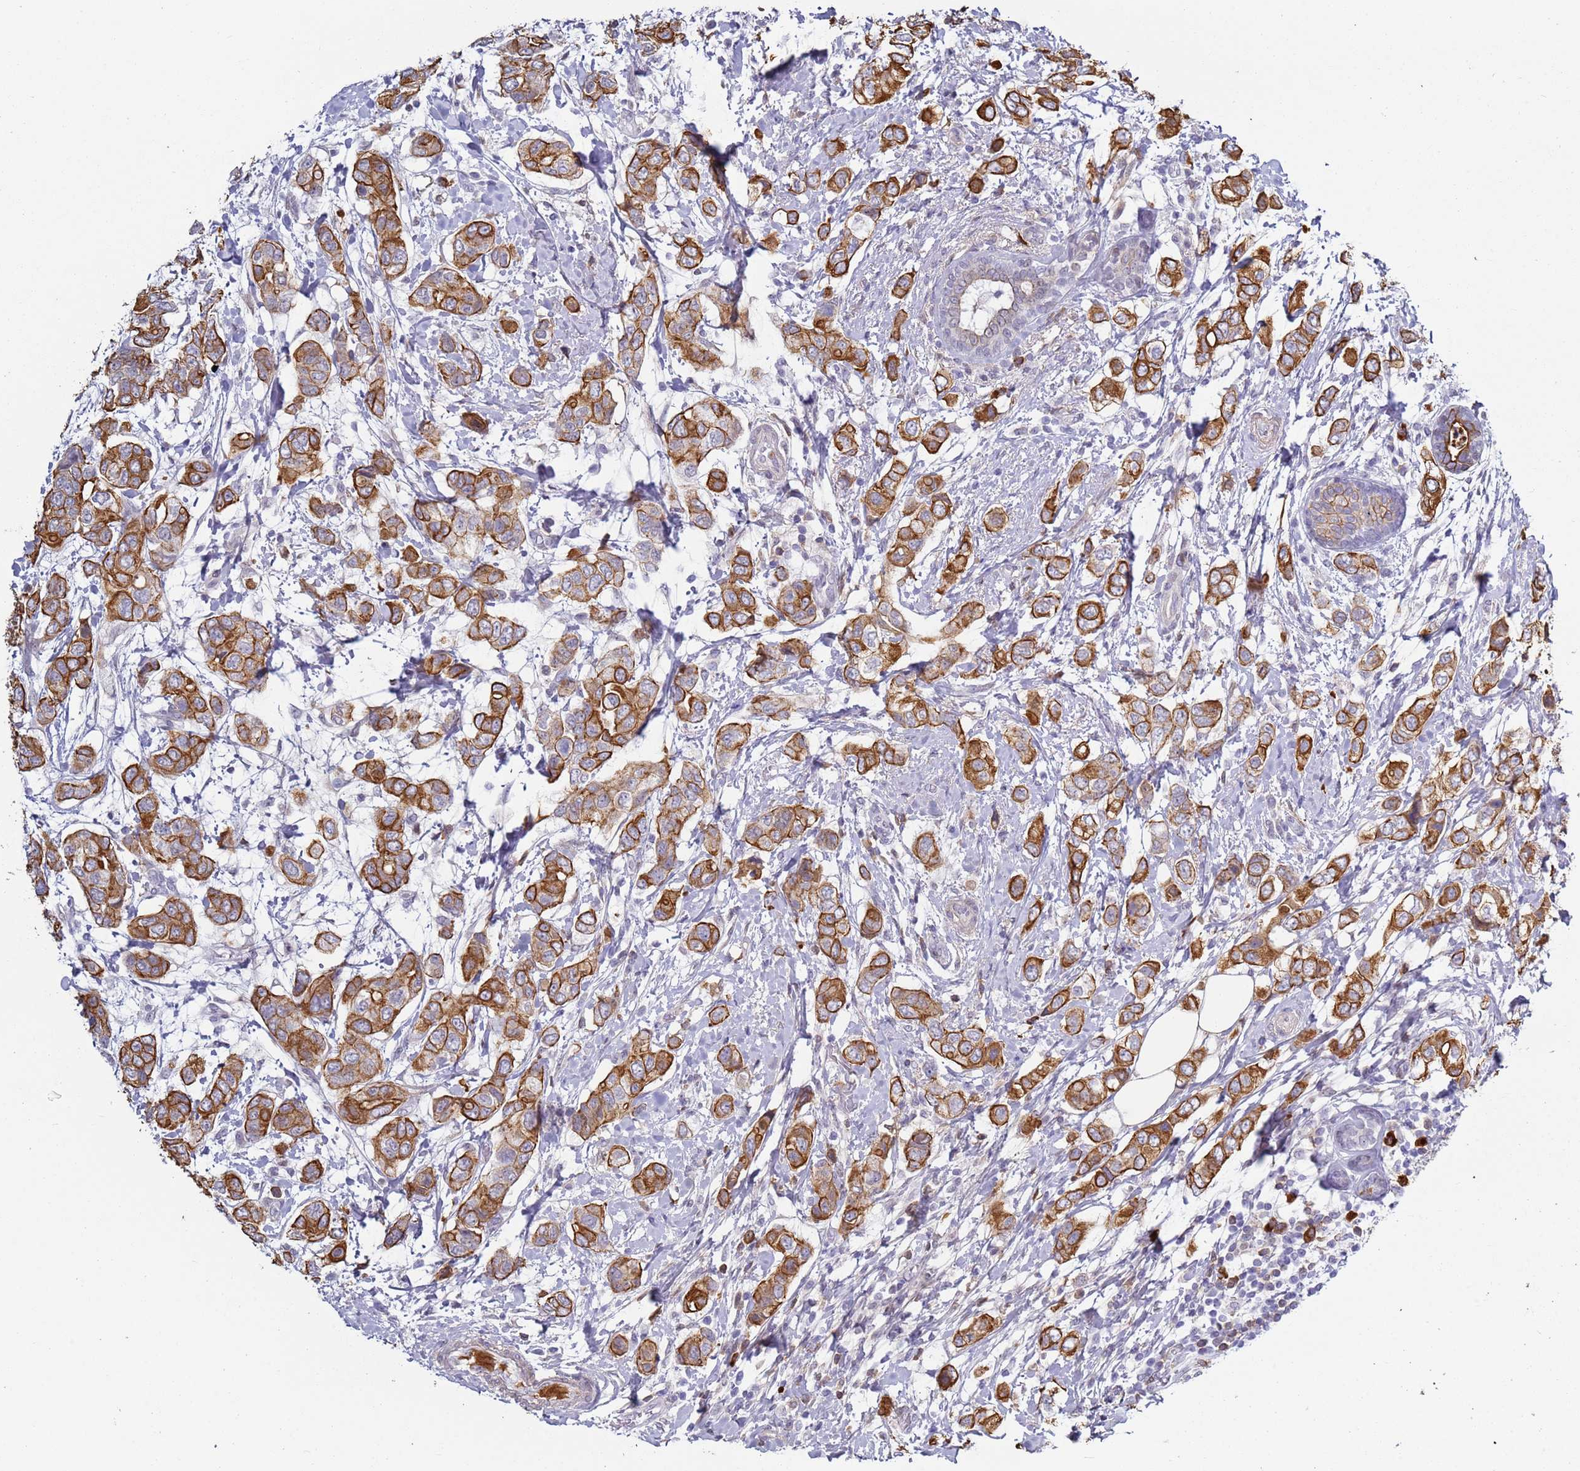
{"staining": {"intensity": "strong", "quantity": ">75%", "location": "cytoplasmic/membranous"}, "tissue": "breast cancer", "cell_type": "Tumor cells", "image_type": "cancer", "snomed": [{"axis": "morphology", "description": "Lobular carcinoma"}, {"axis": "topography", "description": "Breast"}], "caption": "The image displays immunohistochemical staining of breast lobular carcinoma. There is strong cytoplasmic/membranous staining is identified in approximately >75% of tumor cells.", "gene": "NPAP1", "patient": {"sex": "female", "age": 51}}